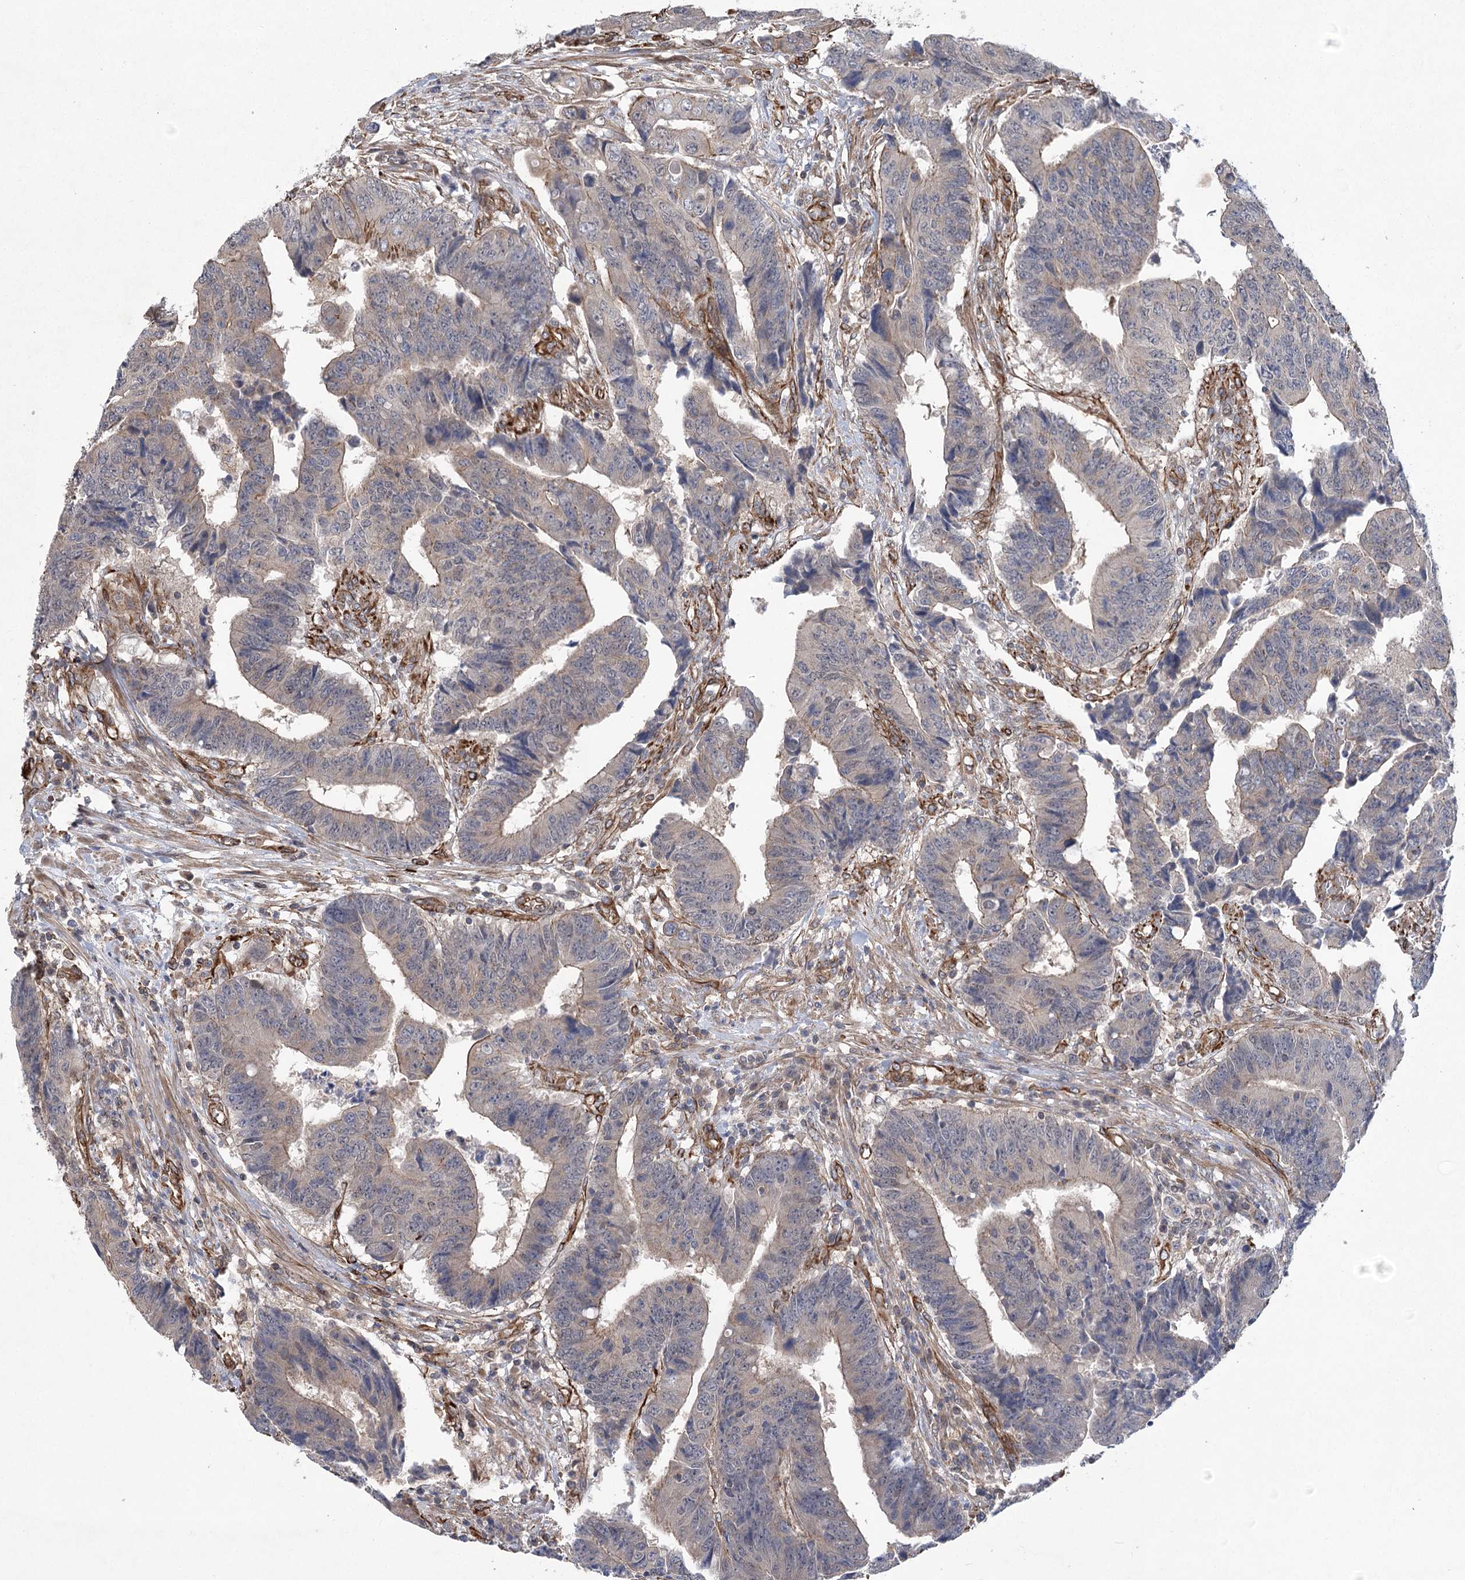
{"staining": {"intensity": "weak", "quantity": "<25%", "location": "cytoplasmic/membranous"}, "tissue": "colorectal cancer", "cell_type": "Tumor cells", "image_type": "cancer", "snomed": [{"axis": "morphology", "description": "Adenocarcinoma, NOS"}, {"axis": "topography", "description": "Rectum"}], "caption": "This is an IHC micrograph of colorectal cancer. There is no staining in tumor cells.", "gene": "RWDD4", "patient": {"sex": "male", "age": 84}}